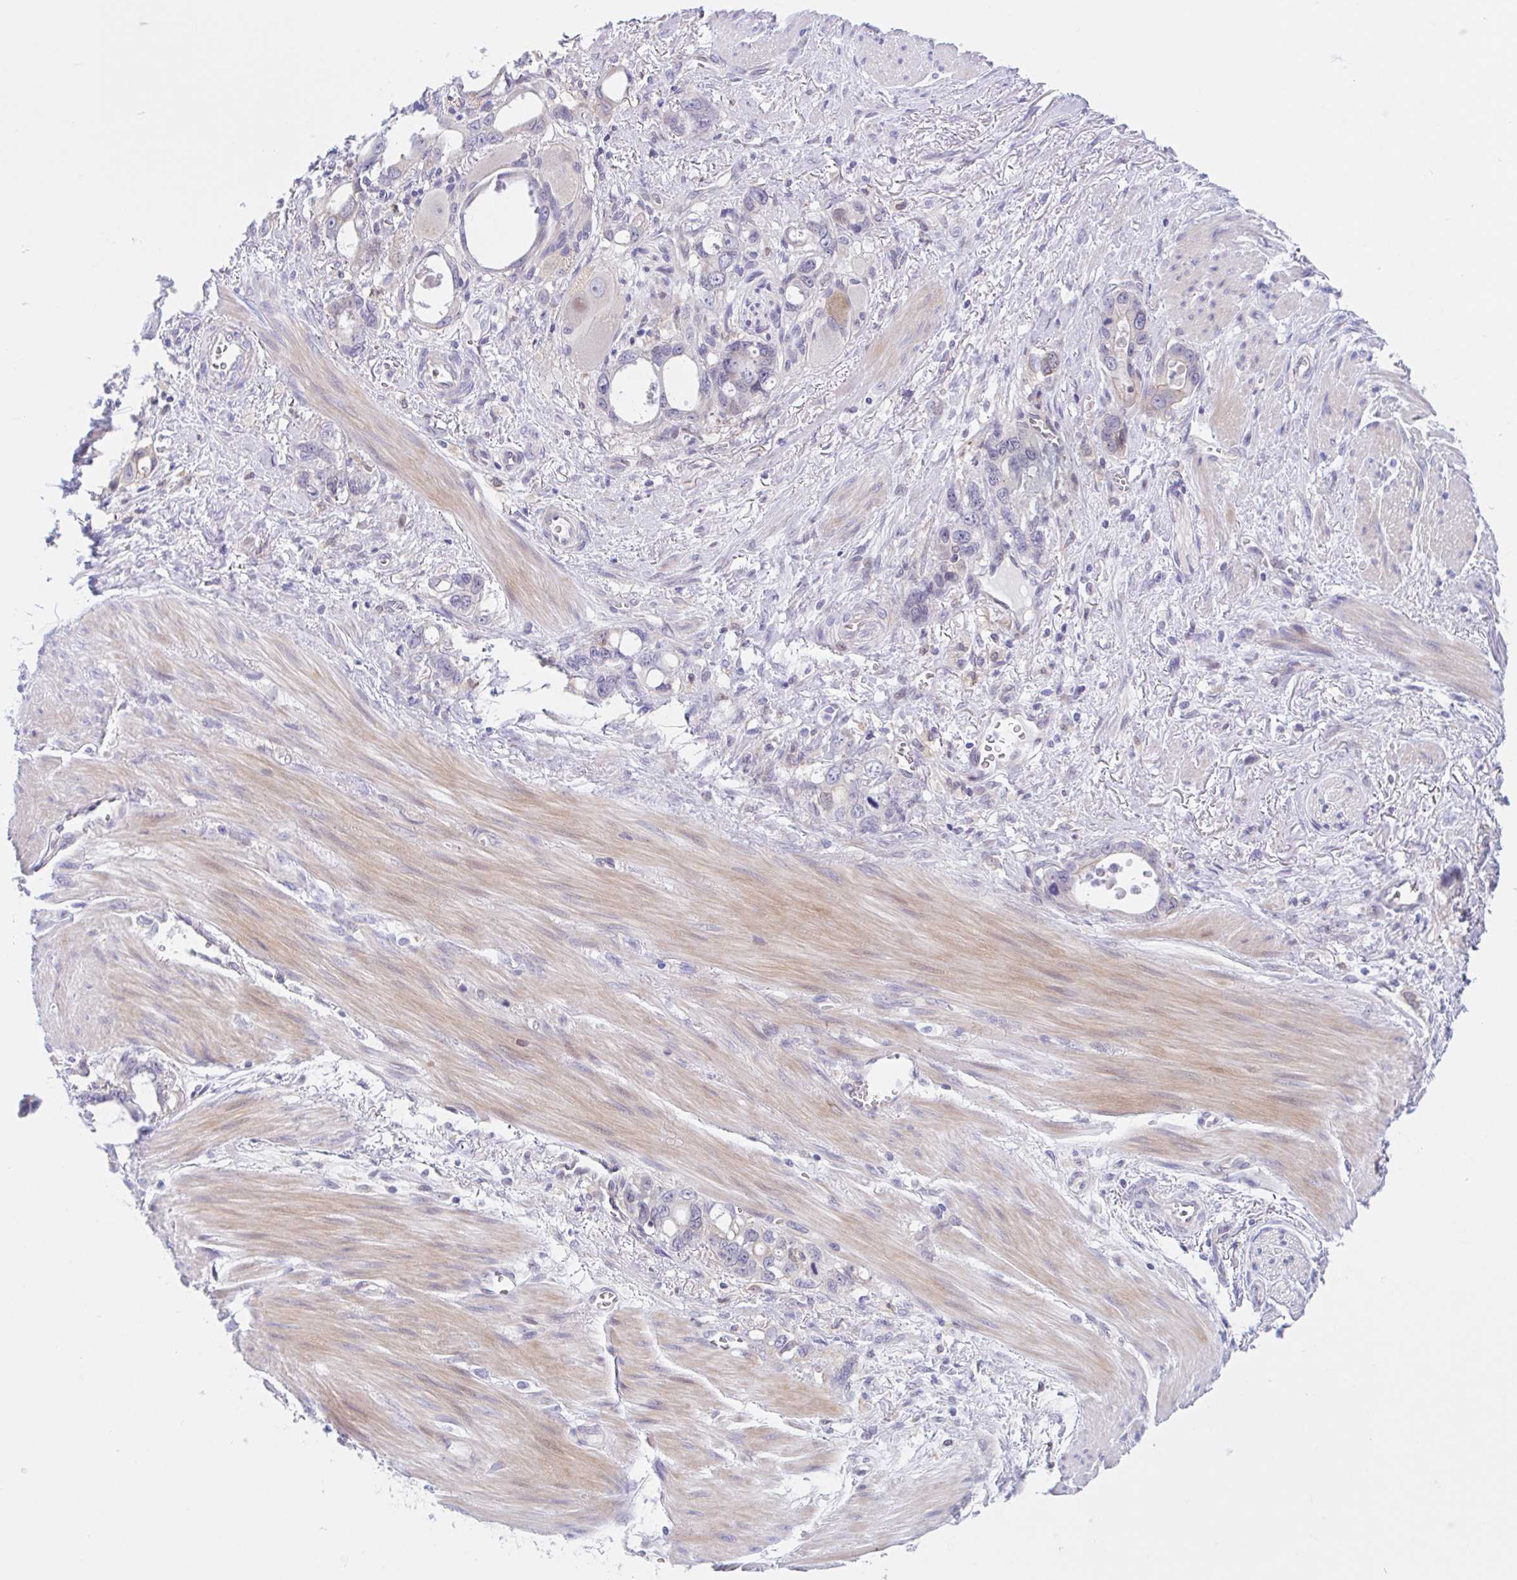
{"staining": {"intensity": "weak", "quantity": "<25%", "location": "cytoplasmic/membranous"}, "tissue": "stomach cancer", "cell_type": "Tumor cells", "image_type": "cancer", "snomed": [{"axis": "morphology", "description": "Adenocarcinoma, NOS"}, {"axis": "topography", "description": "Stomach, upper"}], "caption": "Protein analysis of stomach cancer (adenocarcinoma) displays no significant expression in tumor cells.", "gene": "TMEM86A", "patient": {"sex": "male", "age": 74}}